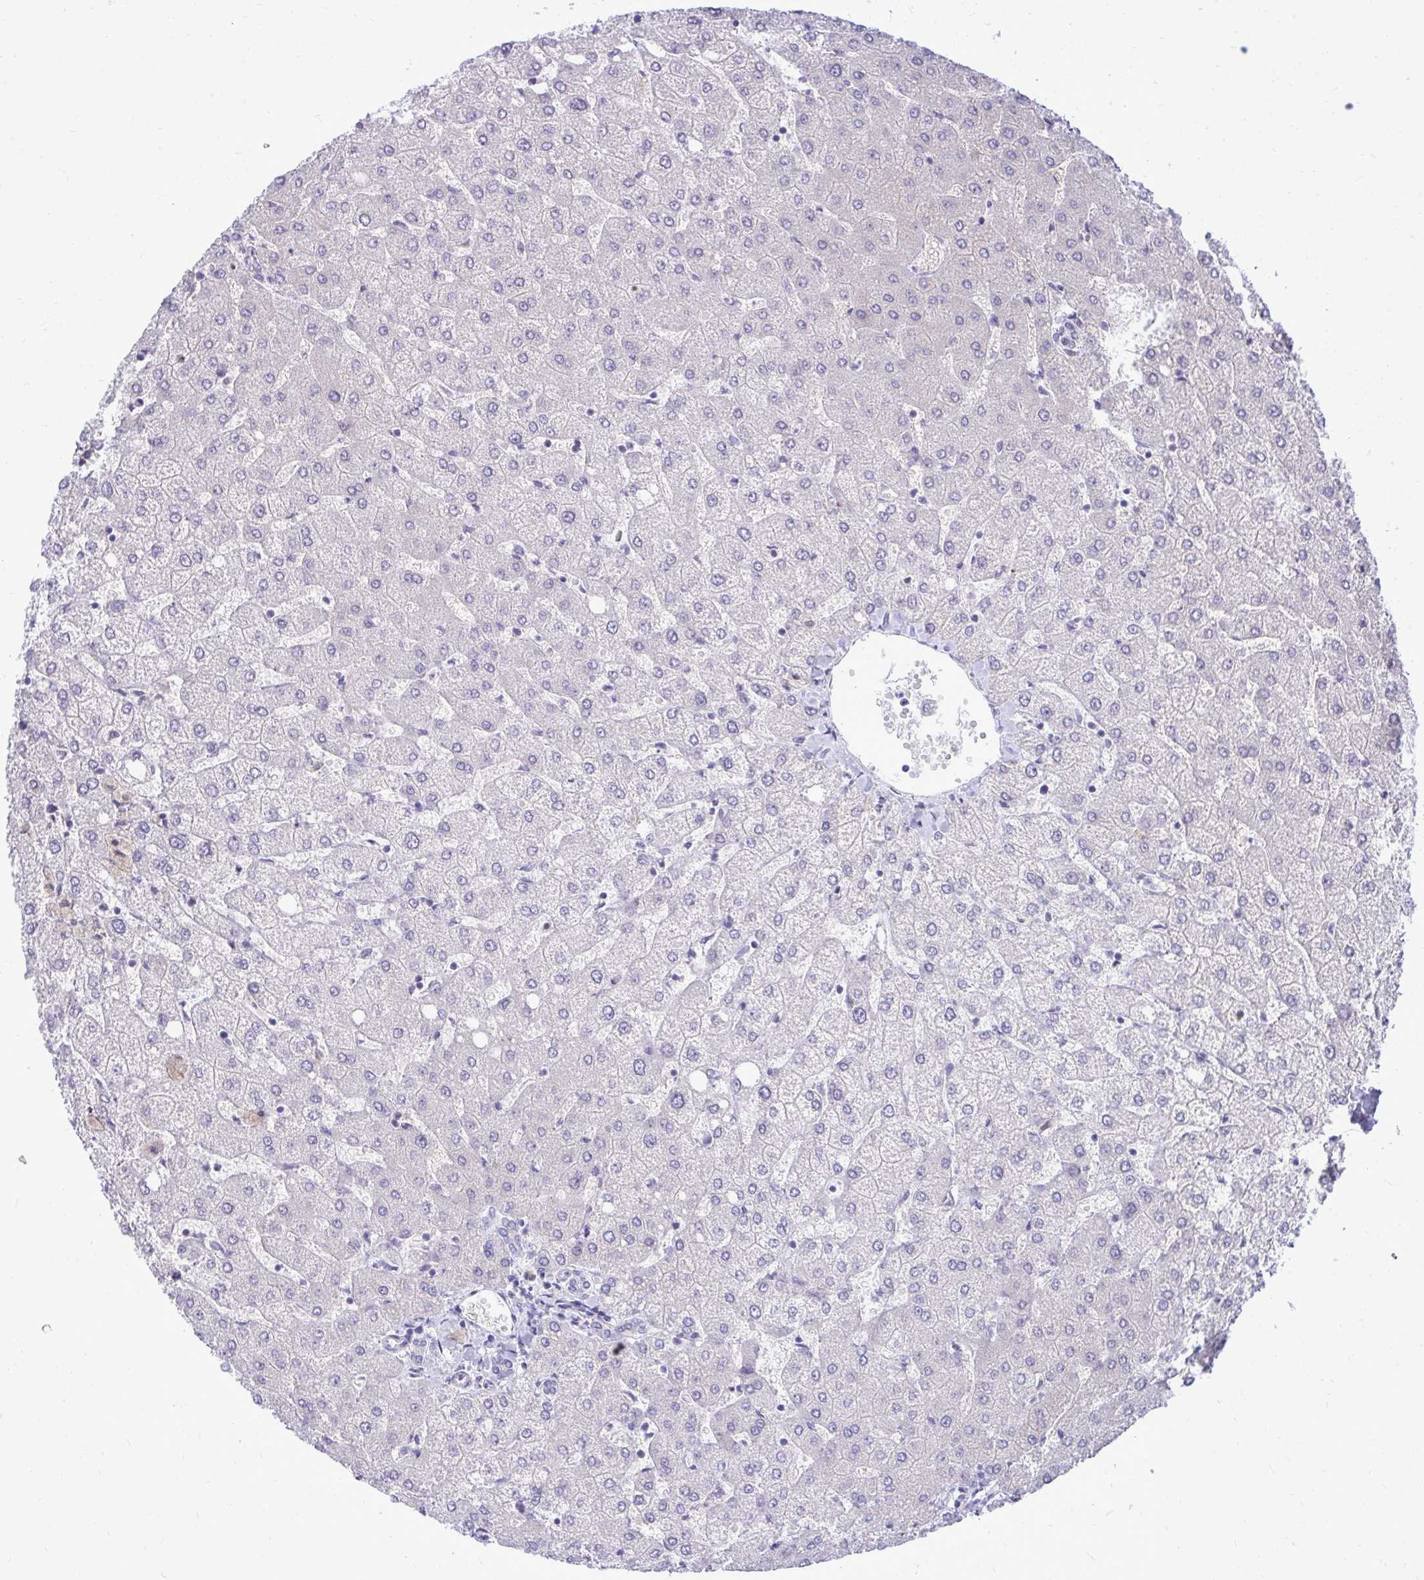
{"staining": {"intensity": "negative", "quantity": "none", "location": "none"}, "tissue": "liver", "cell_type": "Cholangiocytes", "image_type": "normal", "snomed": [{"axis": "morphology", "description": "Normal tissue, NOS"}, {"axis": "topography", "description": "Liver"}], "caption": "Cholangiocytes are negative for brown protein staining in unremarkable liver. (Brightfield microscopy of DAB immunohistochemistry (IHC) at high magnification).", "gene": "GABRA1", "patient": {"sex": "female", "age": 54}}